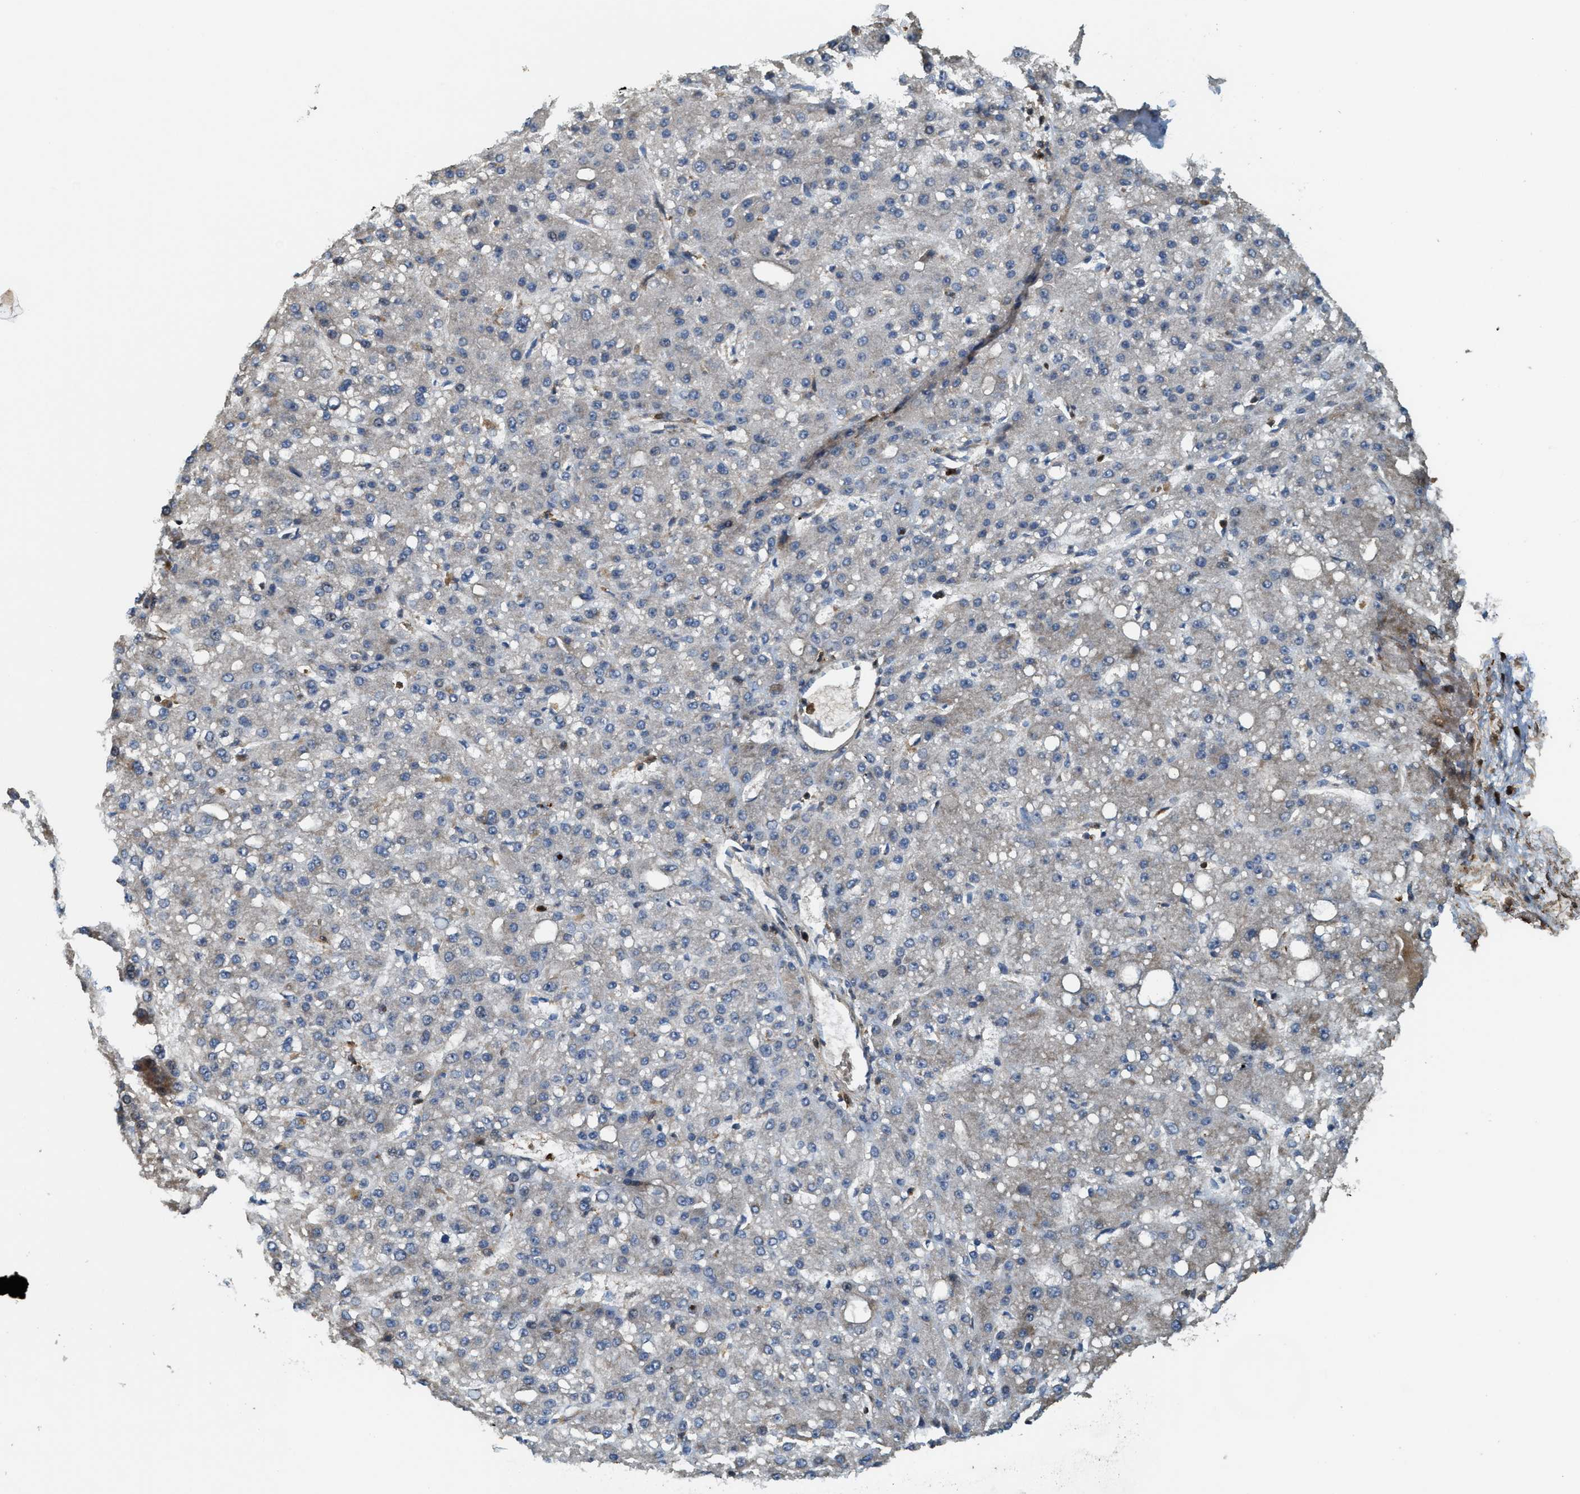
{"staining": {"intensity": "negative", "quantity": "none", "location": "none"}, "tissue": "liver cancer", "cell_type": "Tumor cells", "image_type": "cancer", "snomed": [{"axis": "morphology", "description": "Carcinoma, Hepatocellular, NOS"}, {"axis": "topography", "description": "Liver"}], "caption": "An image of hepatocellular carcinoma (liver) stained for a protein demonstrates no brown staining in tumor cells. The staining was performed using DAB (3,3'-diaminobenzidine) to visualize the protein expression in brown, while the nuclei were stained in blue with hematoxylin (Magnification: 20x).", "gene": "SERPINB5", "patient": {"sex": "male", "age": 67}}